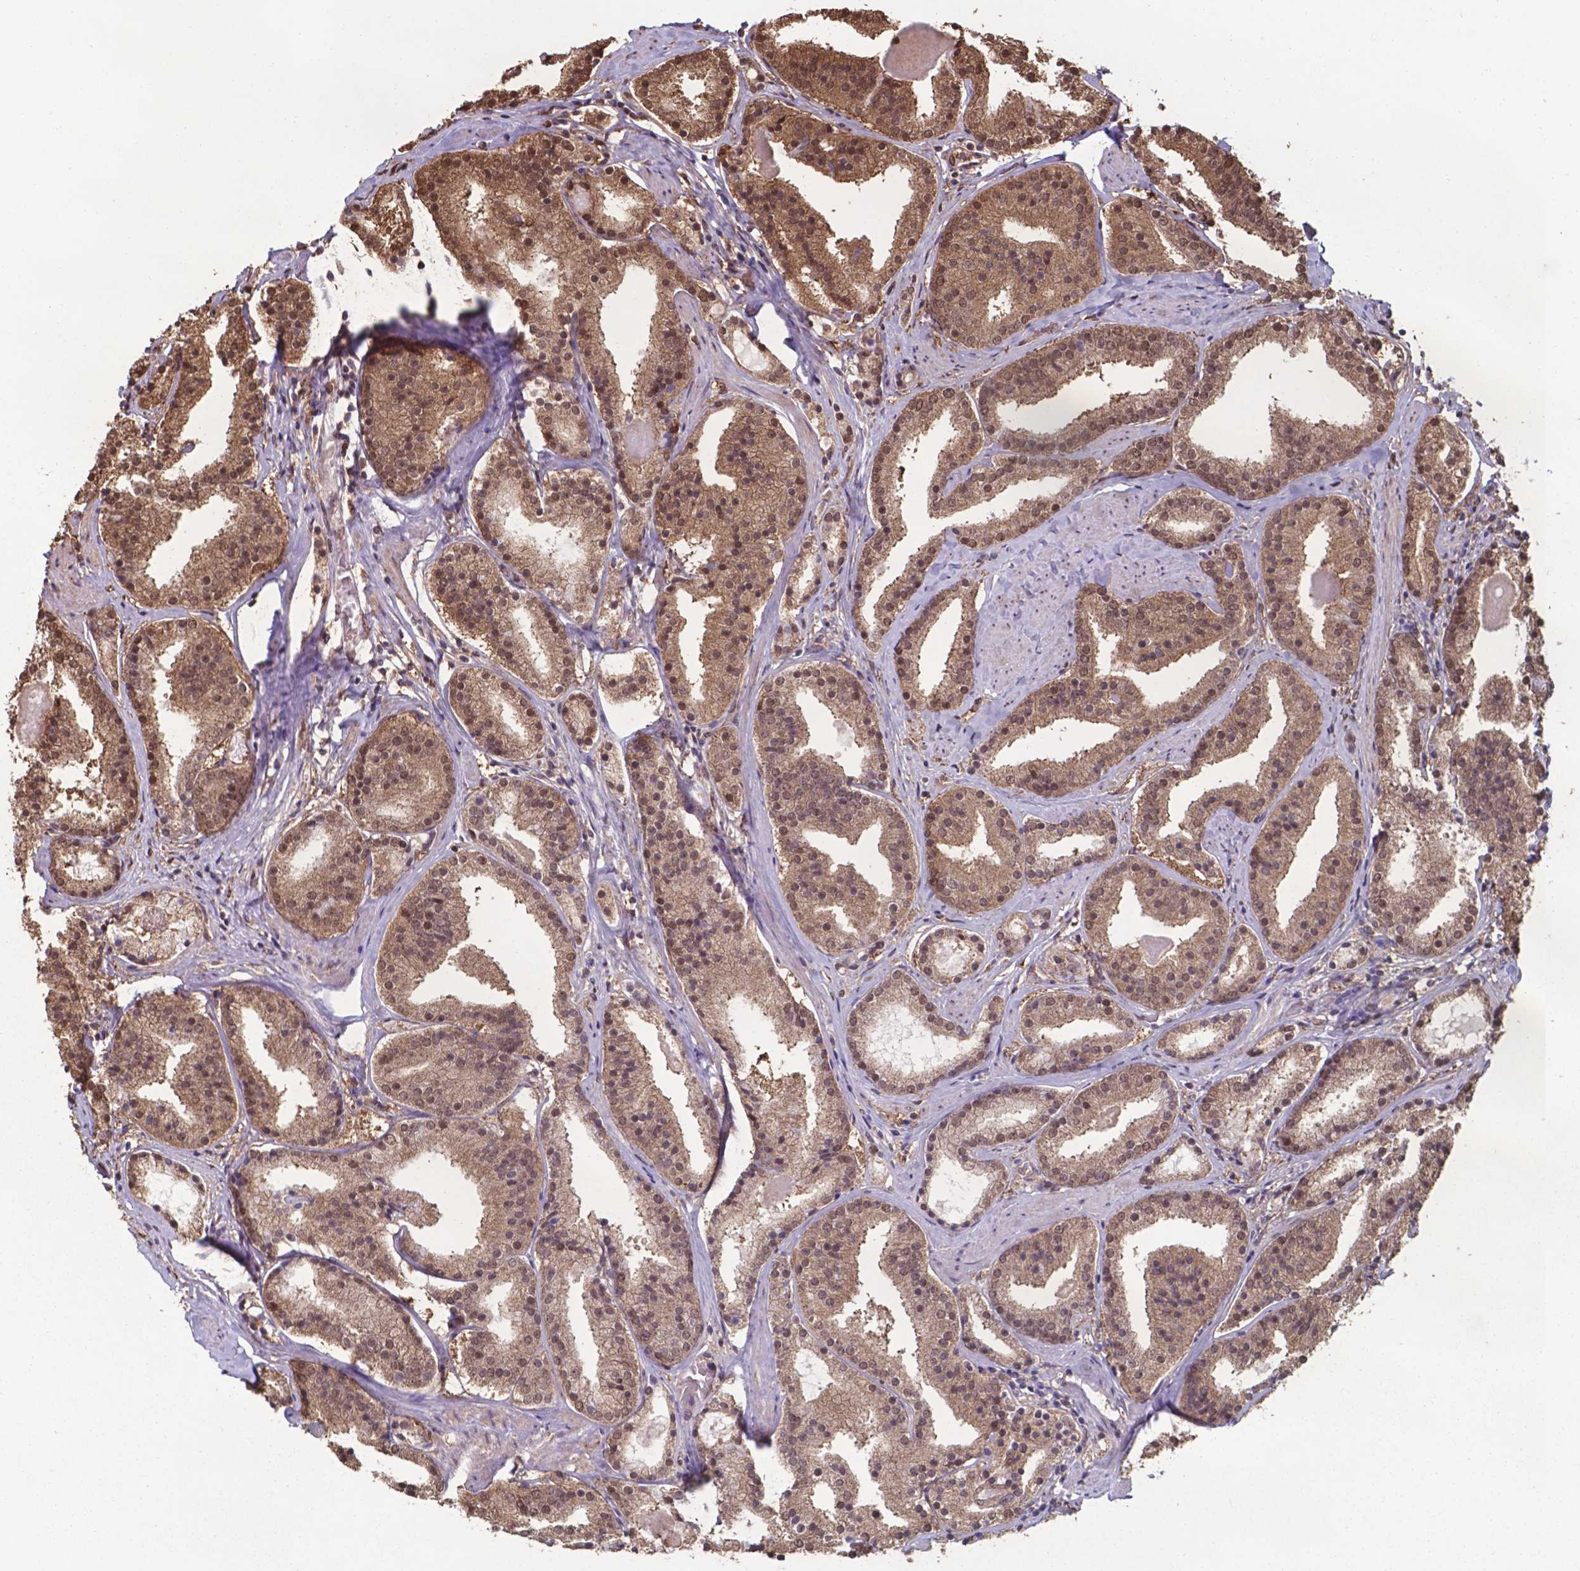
{"staining": {"intensity": "moderate", "quantity": ">75%", "location": "cytoplasmic/membranous,nuclear"}, "tissue": "prostate cancer", "cell_type": "Tumor cells", "image_type": "cancer", "snomed": [{"axis": "morphology", "description": "Adenocarcinoma, High grade"}, {"axis": "topography", "description": "Prostate"}], "caption": "A micrograph of adenocarcinoma (high-grade) (prostate) stained for a protein displays moderate cytoplasmic/membranous and nuclear brown staining in tumor cells. The protein of interest is stained brown, and the nuclei are stained in blue (DAB (3,3'-diaminobenzidine) IHC with brightfield microscopy, high magnification).", "gene": "CHP2", "patient": {"sex": "male", "age": 63}}